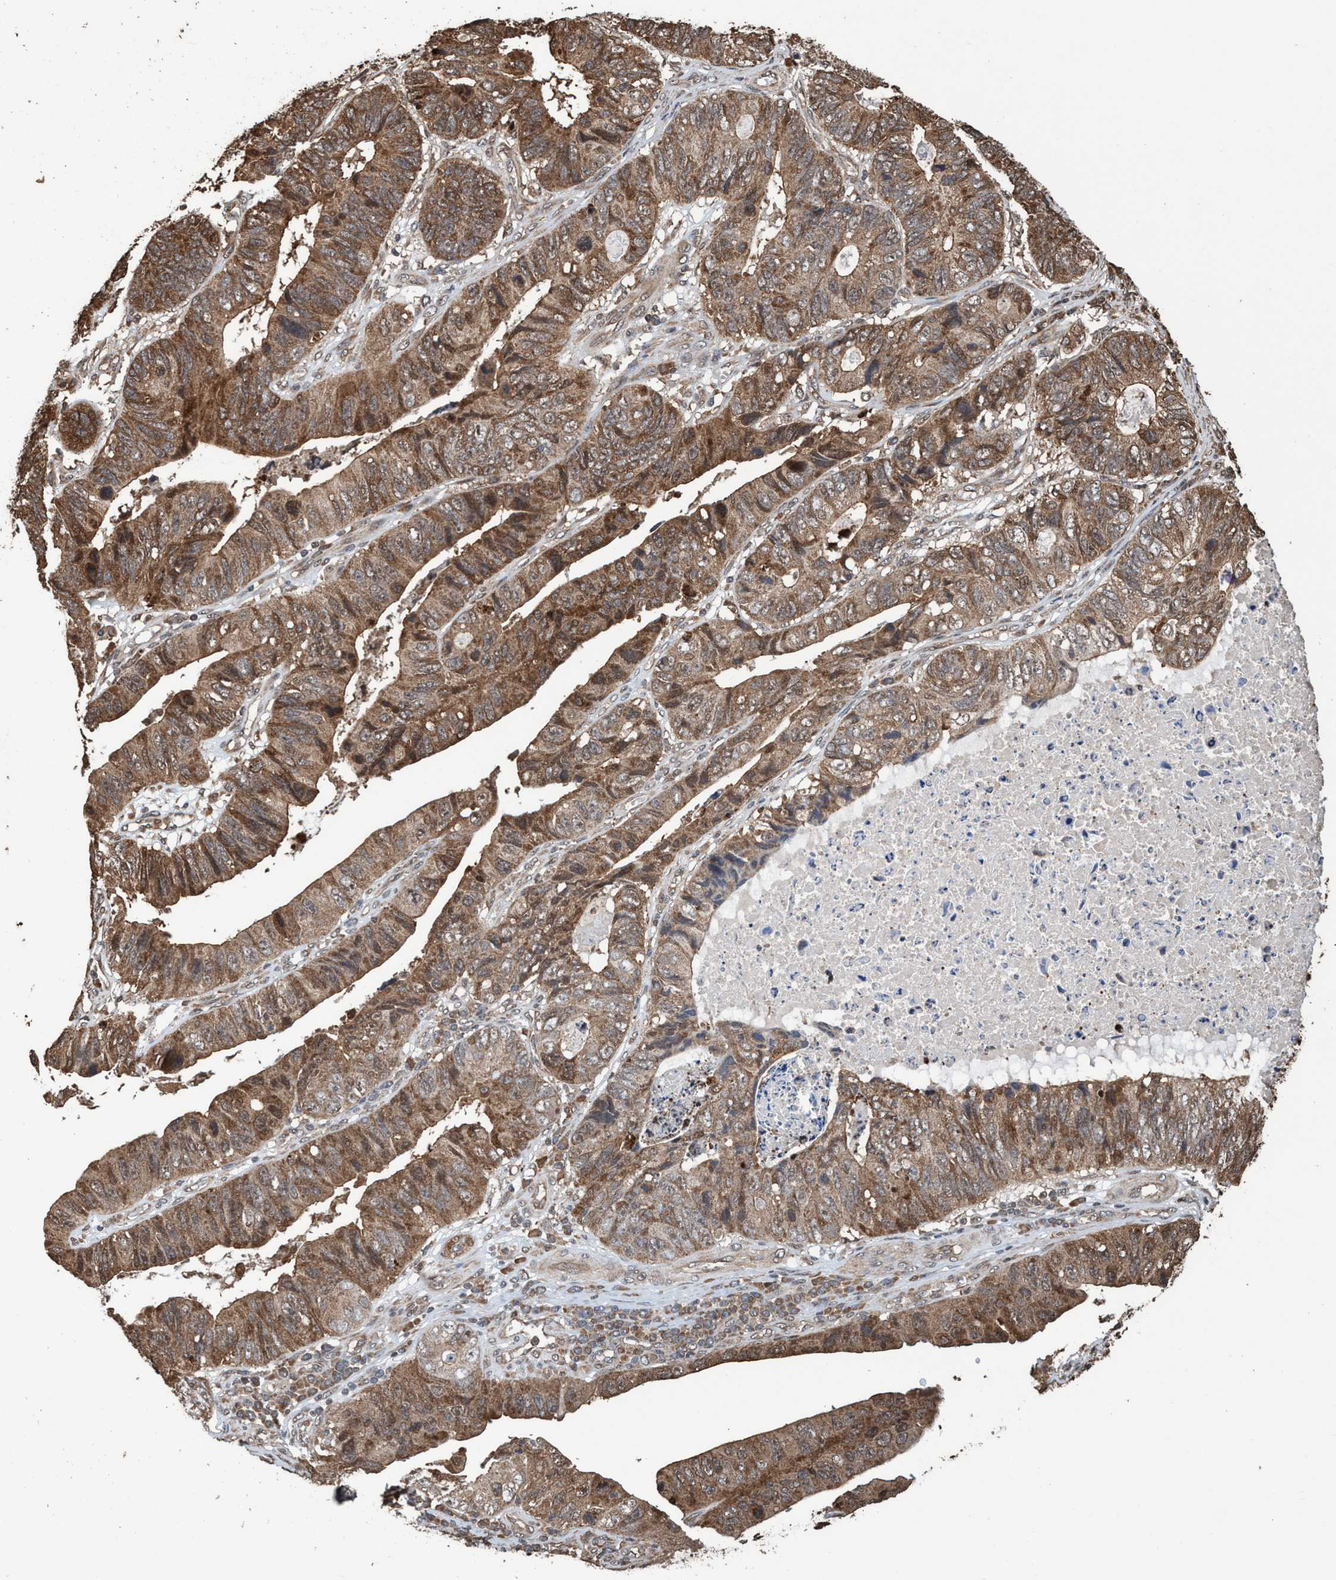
{"staining": {"intensity": "moderate", "quantity": ">75%", "location": "cytoplasmic/membranous,nuclear"}, "tissue": "stomach cancer", "cell_type": "Tumor cells", "image_type": "cancer", "snomed": [{"axis": "morphology", "description": "Adenocarcinoma, NOS"}, {"axis": "topography", "description": "Stomach"}], "caption": "A medium amount of moderate cytoplasmic/membranous and nuclear staining is present in about >75% of tumor cells in stomach cancer tissue.", "gene": "TRPC7", "patient": {"sex": "male", "age": 59}}